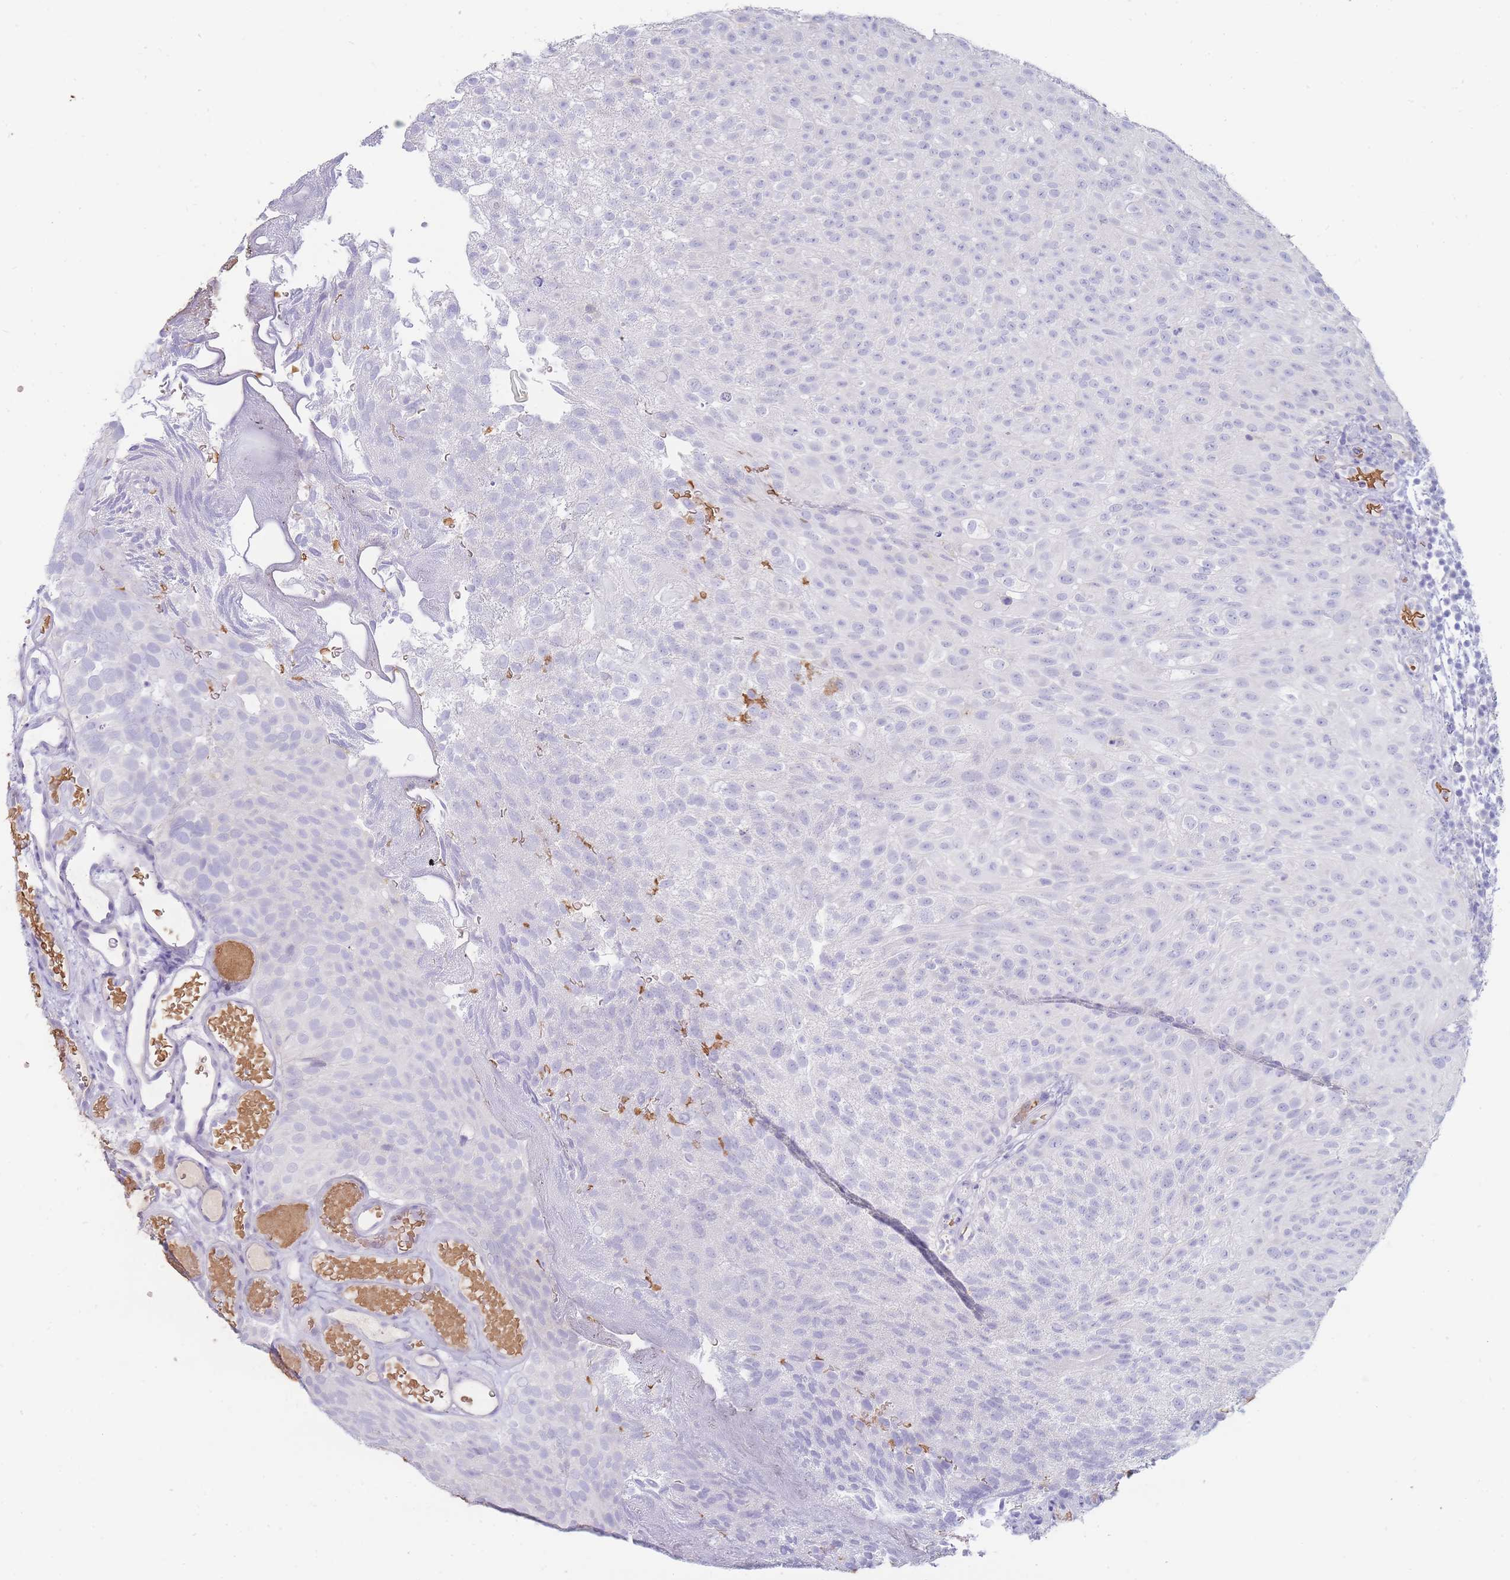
{"staining": {"intensity": "negative", "quantity": "none", "location": "none"}, "tissue": "urothelial cancer", "cell_type": "Tumor cells", "image_type": "cancer", "snomed": [{"axis": "morphology", "description": "Urothelial carcinoma, Low grade"}, {"axis": "topography", "description": "Urinary bladder"}], "caption": "The histopathology image demonstrates no significant positivity in tumor cells of low-grade urothelial carcinoma.", "gene": "HBG2", "patient": {"sex": "male", "age": 78}}